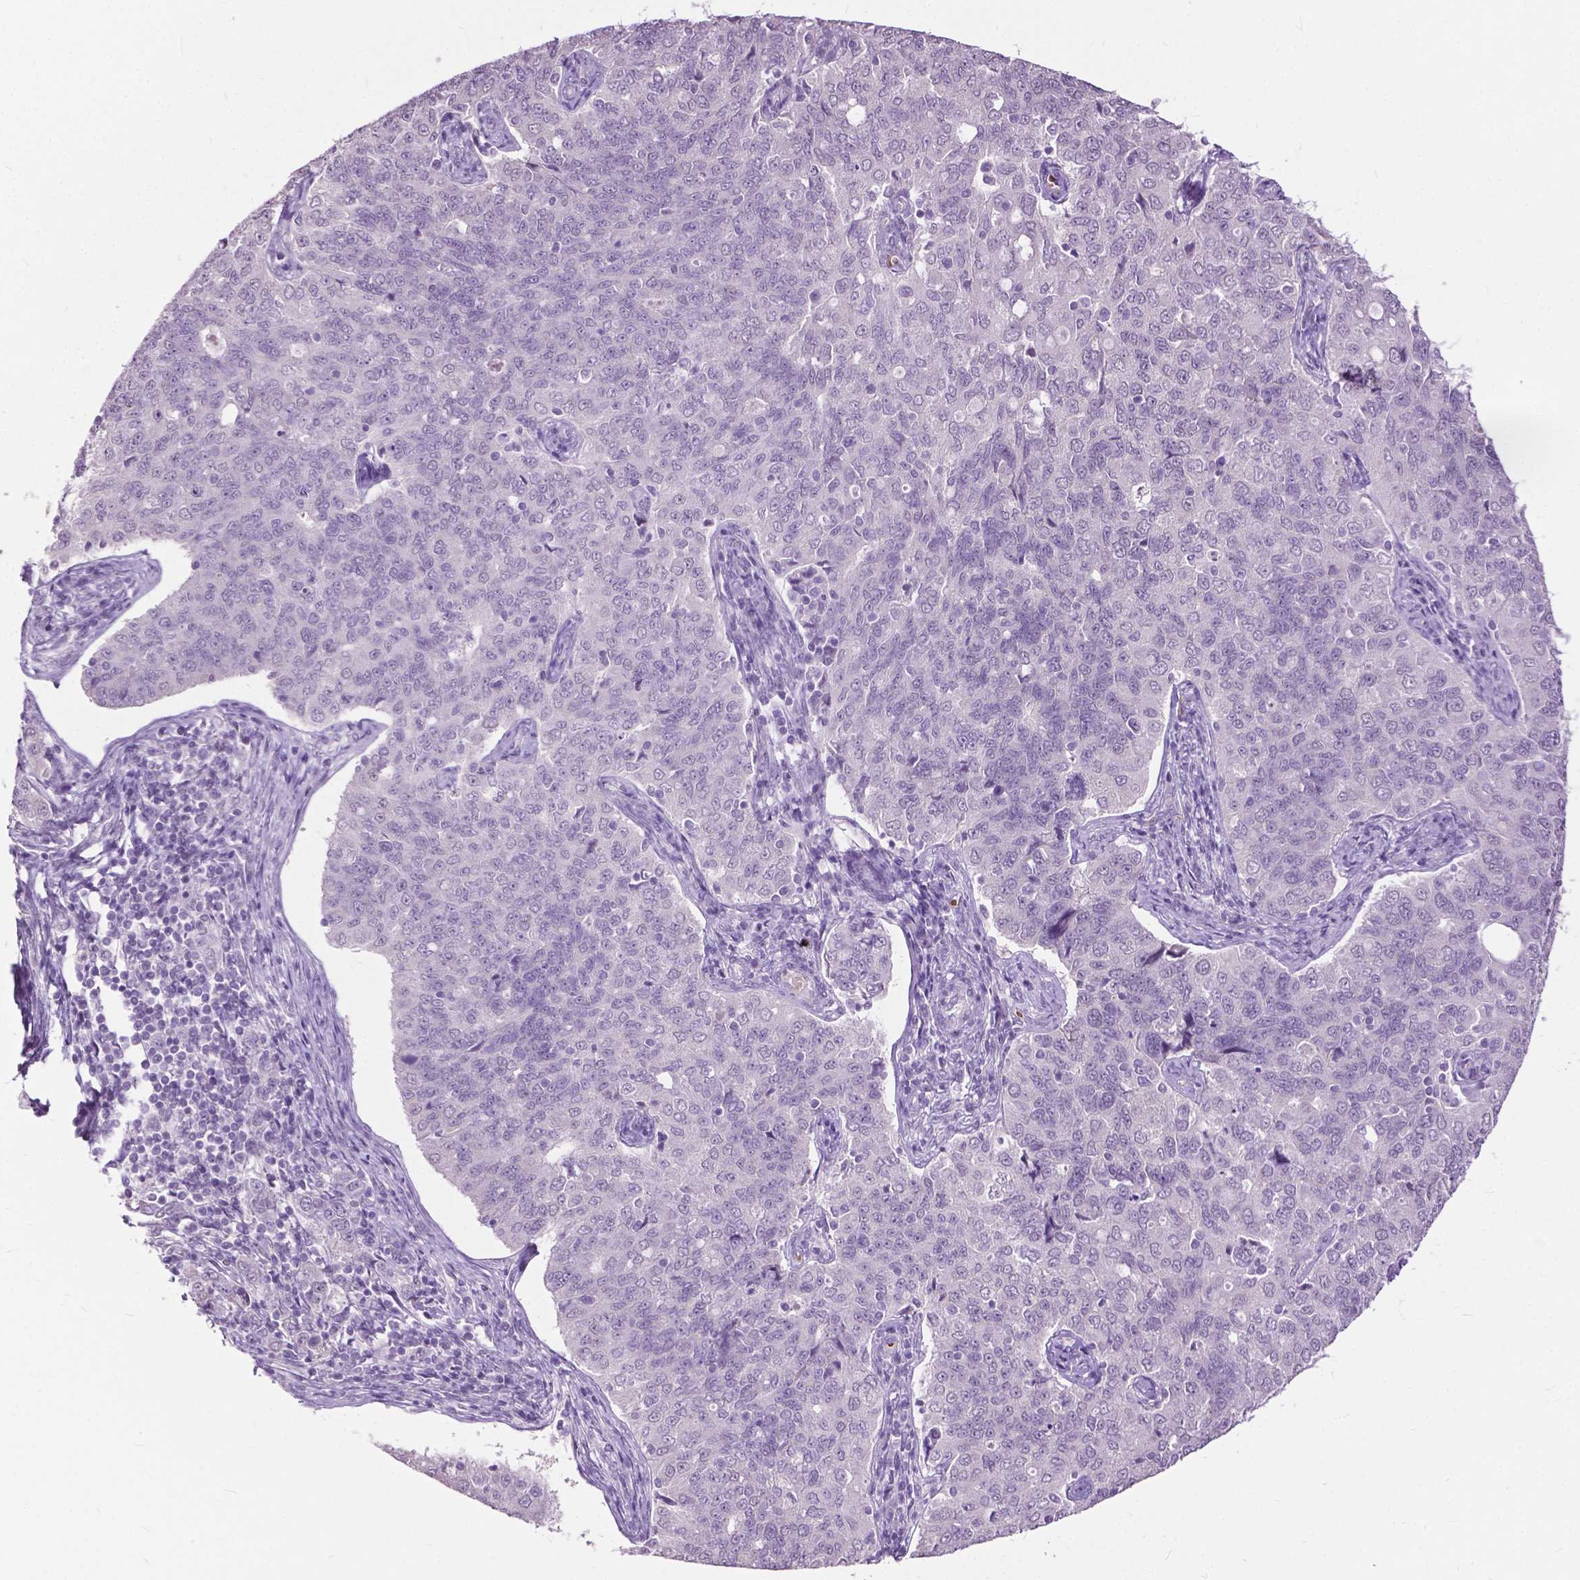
{"staining": {"intensity": "negative", "quantity": "none", "location": "none"}, "tissue": "endometrial cancer", "cell_type": "Tumor cells", "image_type": "cancer", "snomed": [{"axis": "morphology", "description": "Adenocarcinoma, NOS"}, {"axis": "topography", "description": "Endometrium"}], "caption": "DAB immunohistochemical staining of human adenocarcinoma (endometrial) exhibits no significant staining in tumor cells.", "gene": "GPR37L1", "patient": {"sex": "female", "age": 43}}